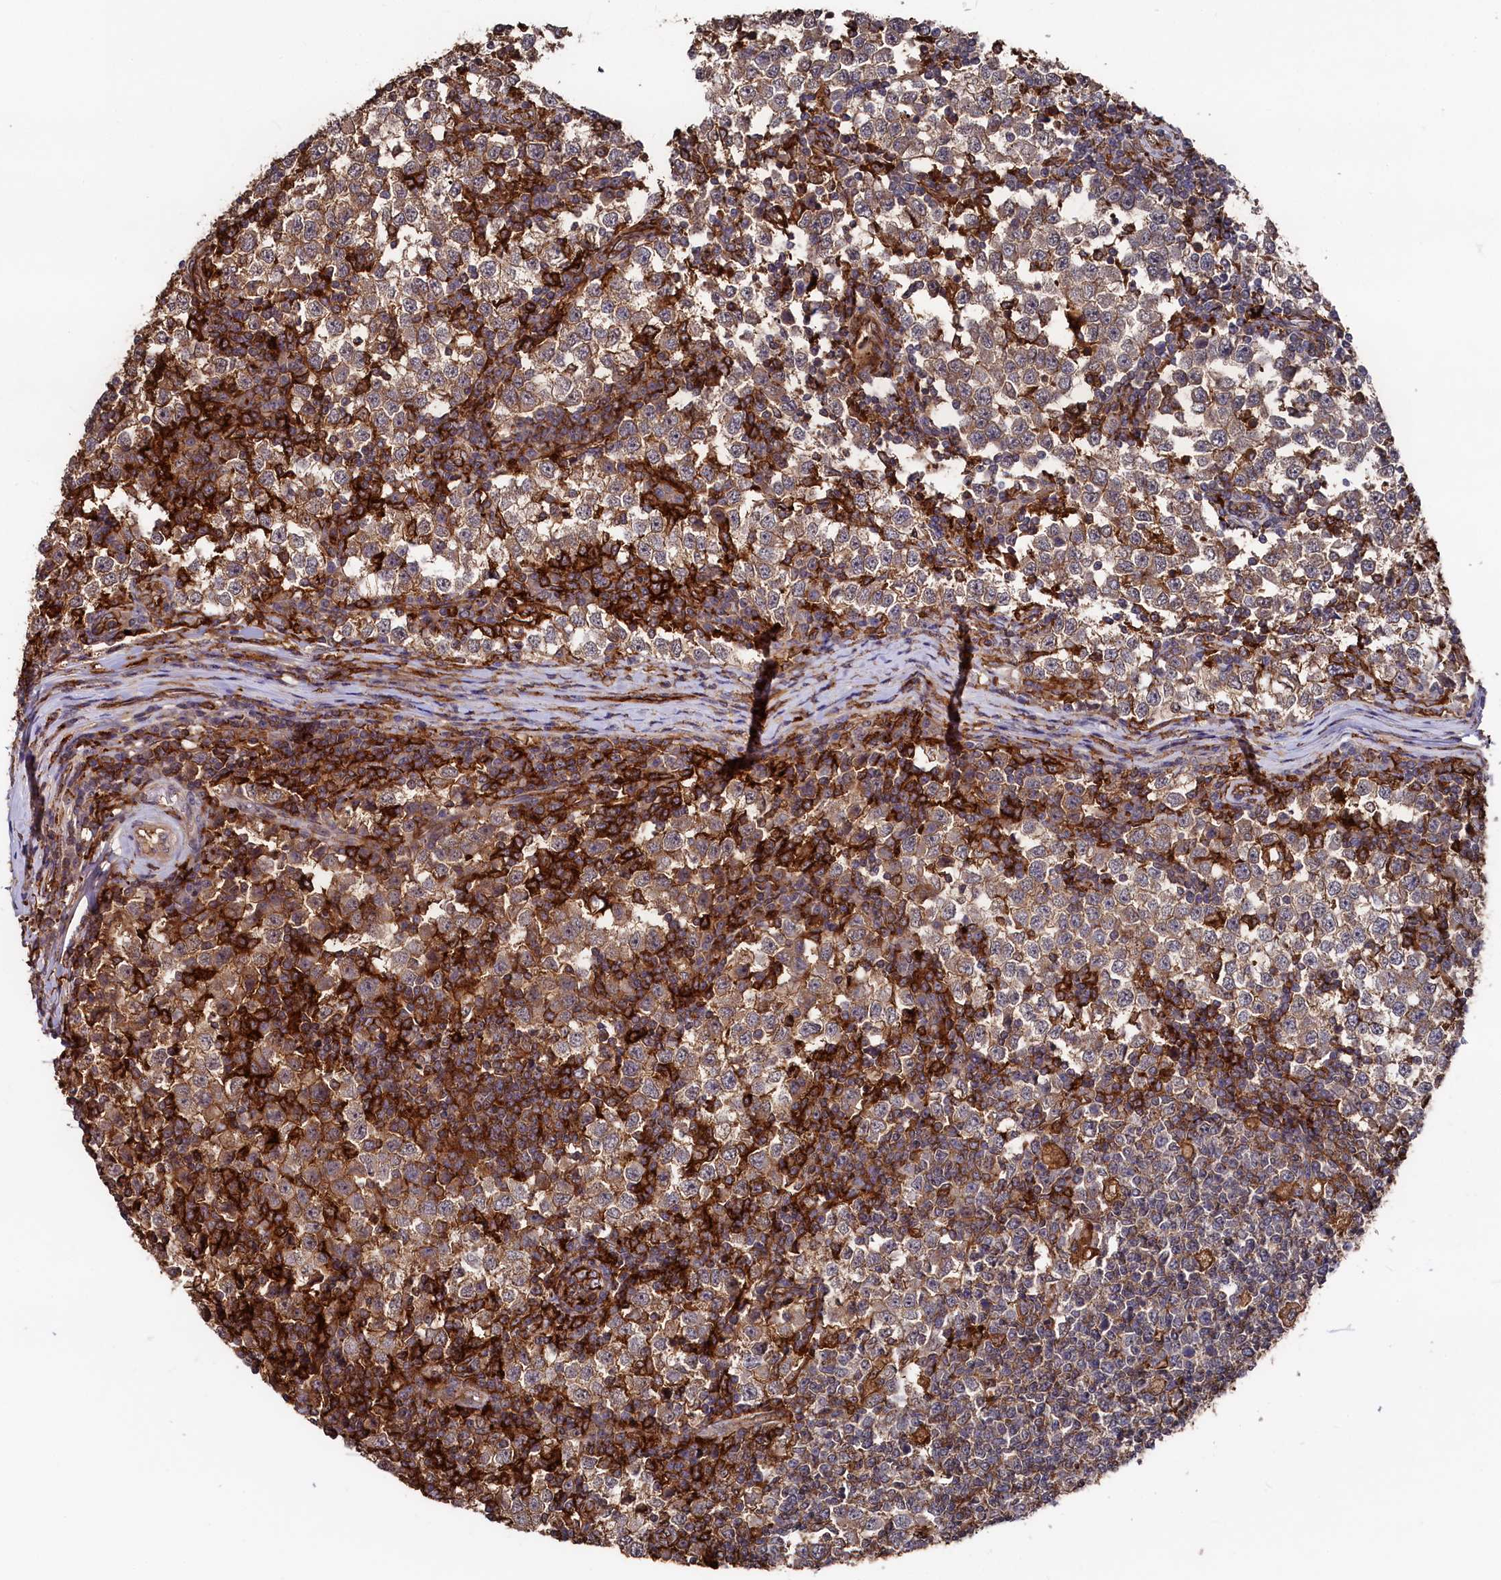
{"staining": {"intensity": "moderate", "quantity": ">75%", "location": "cytoplasmic/membranous"}, "tissue": "testis cancer", "cell_type": "Tumor cells", "image_type": "cancer", "snomed": [{"axis": "morphology", "description": "Seminoma, NOS"}, {"axis": "topography", "description": "Testis"}], "caption": "Human testis cancer stained with a protein marker demonstrates moderate staining in tumor cells.", "gene": "PLEKHO2", "patient": {"sex": "male", "age": 65}}